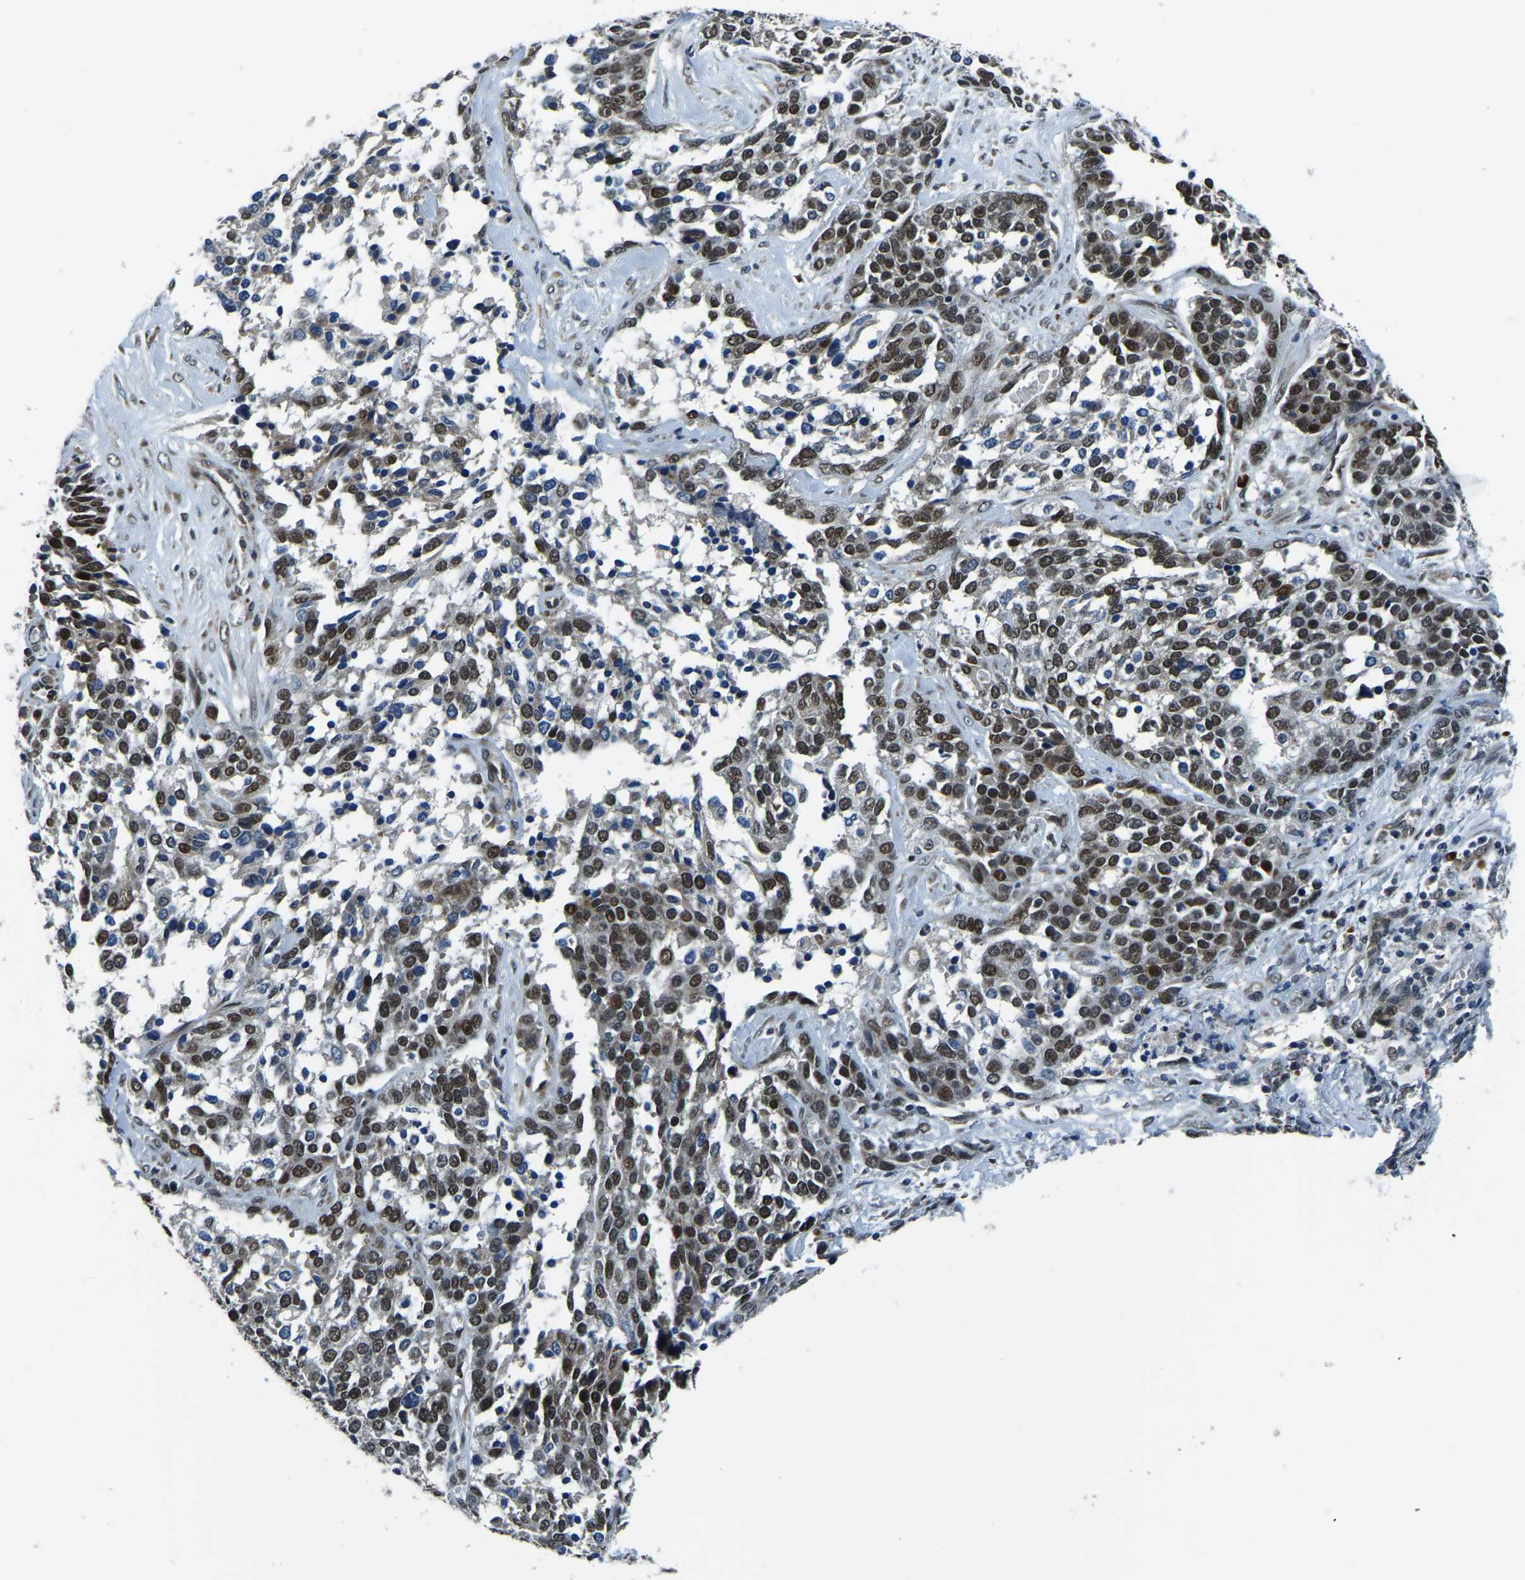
{"staining": {"intensity": "moderate", "quantity": ">75%", "location": "cytoplasmic/membranous,nuclear"}, "tissue": "ovarian cancer", "cell_type": "Tumor cells", "image_type": "cancer", "snomed": [{"axis": "morphology", "description": "Cystadenocarcinoma, serous, NOS"}, {"axis": "topography", "description": "Ovary"}], "caption": "This histopathology image shows IHC staining of human ovarian serous cystadenocarcinoma, with medium moderate cytoplasmic/membranous and nuclear staining in approximately >75% of tumor cells.", "gene": "ING2", "patient": {"sex": "female", "age": 44}}